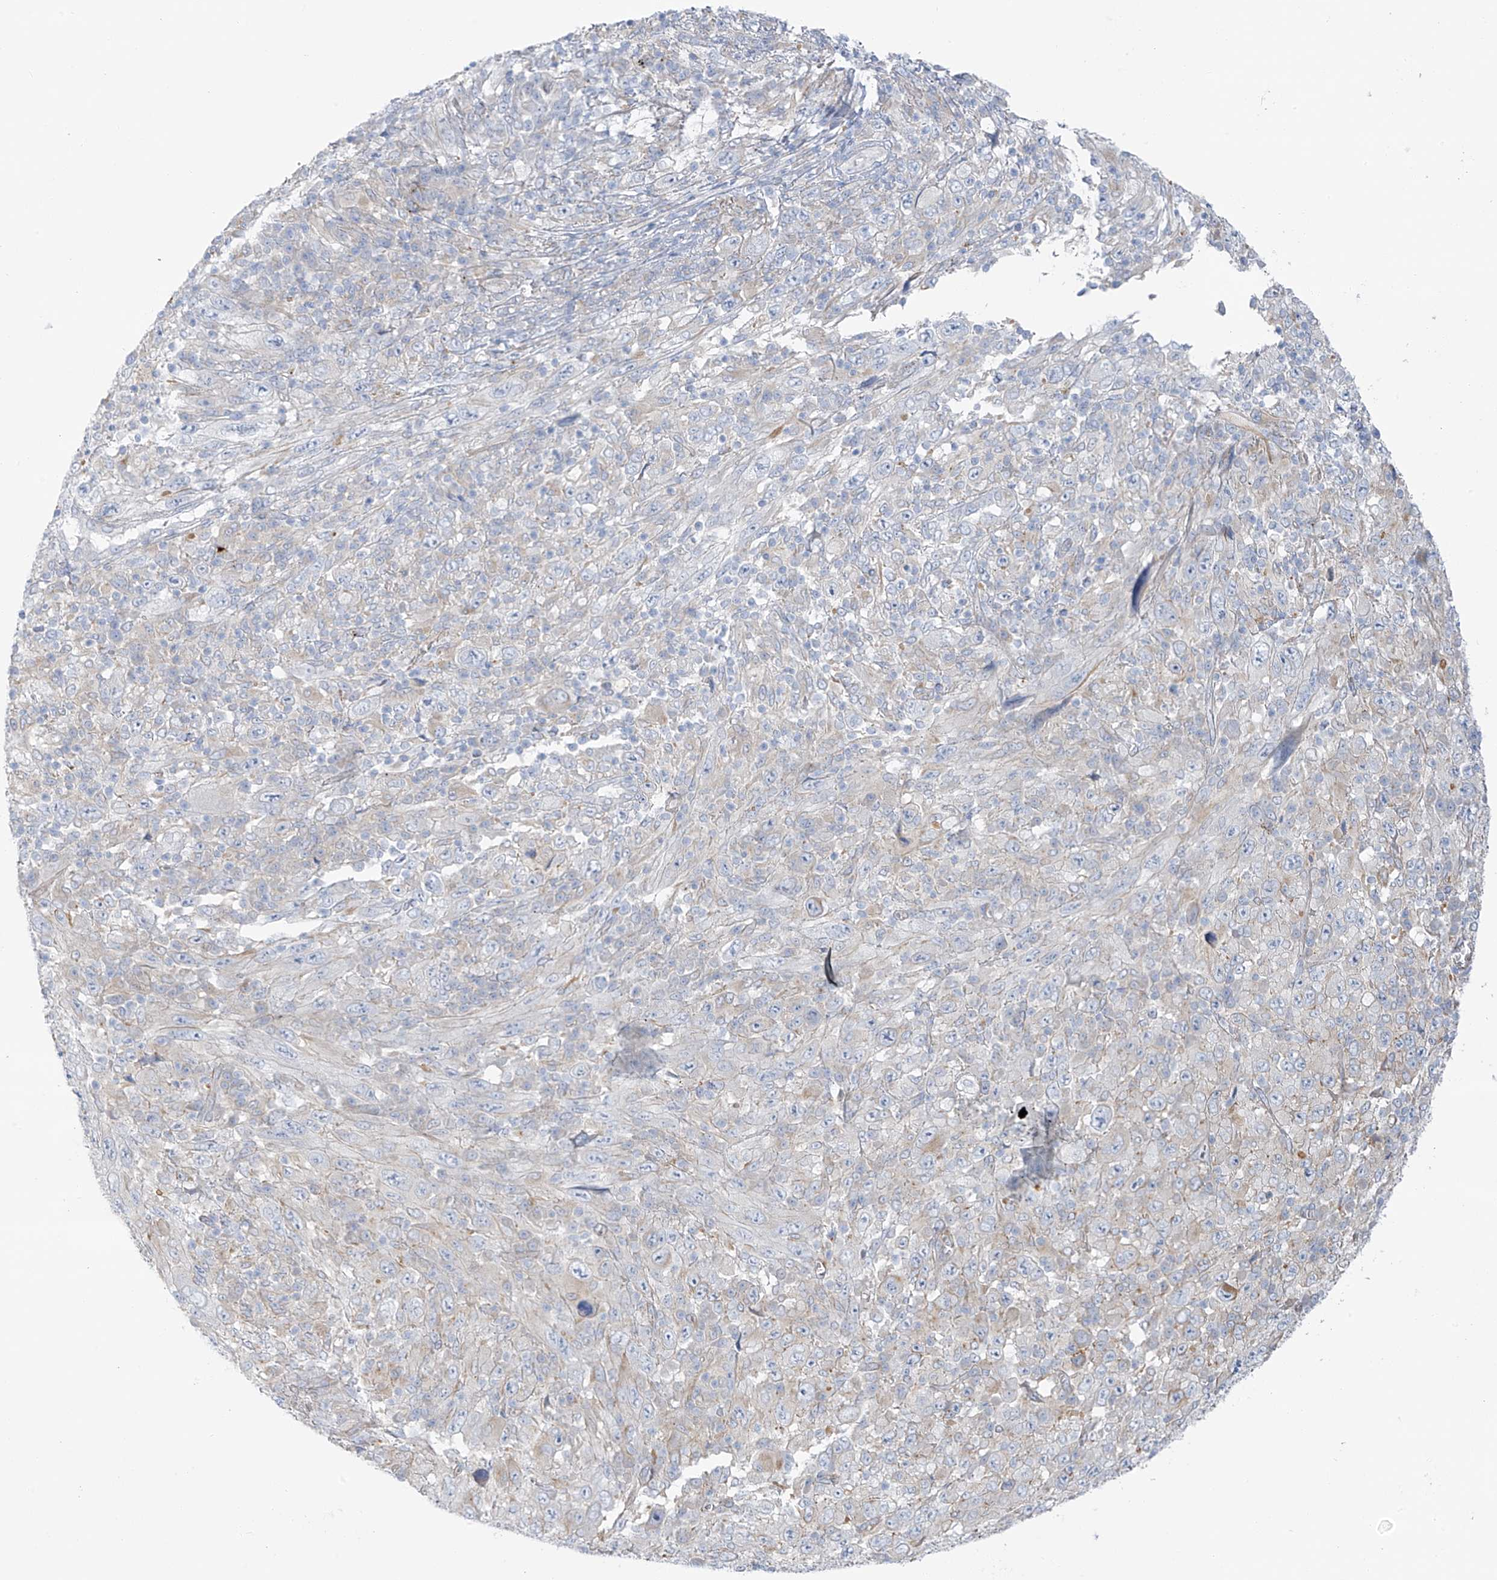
{"staining": {"intensity": "negative", "quantity": "none", "location": "none"}, "tissue": "melanoma", "cell_type": "Tumor cells", "image_type": "cancer", "snomed": [{"axis": "morphology", "description": "Malignant melanoma, Metastatic site"}, {"axis": "topography", "description": "Skin"}], "caption": "High power microscopy photomicrograph of an immunohistochemistry (IHC) image of melanoma, revealing no significant staining in tumor cells.", "gene": "TAL2", "patient": {"sex": "female", "age": 56}}